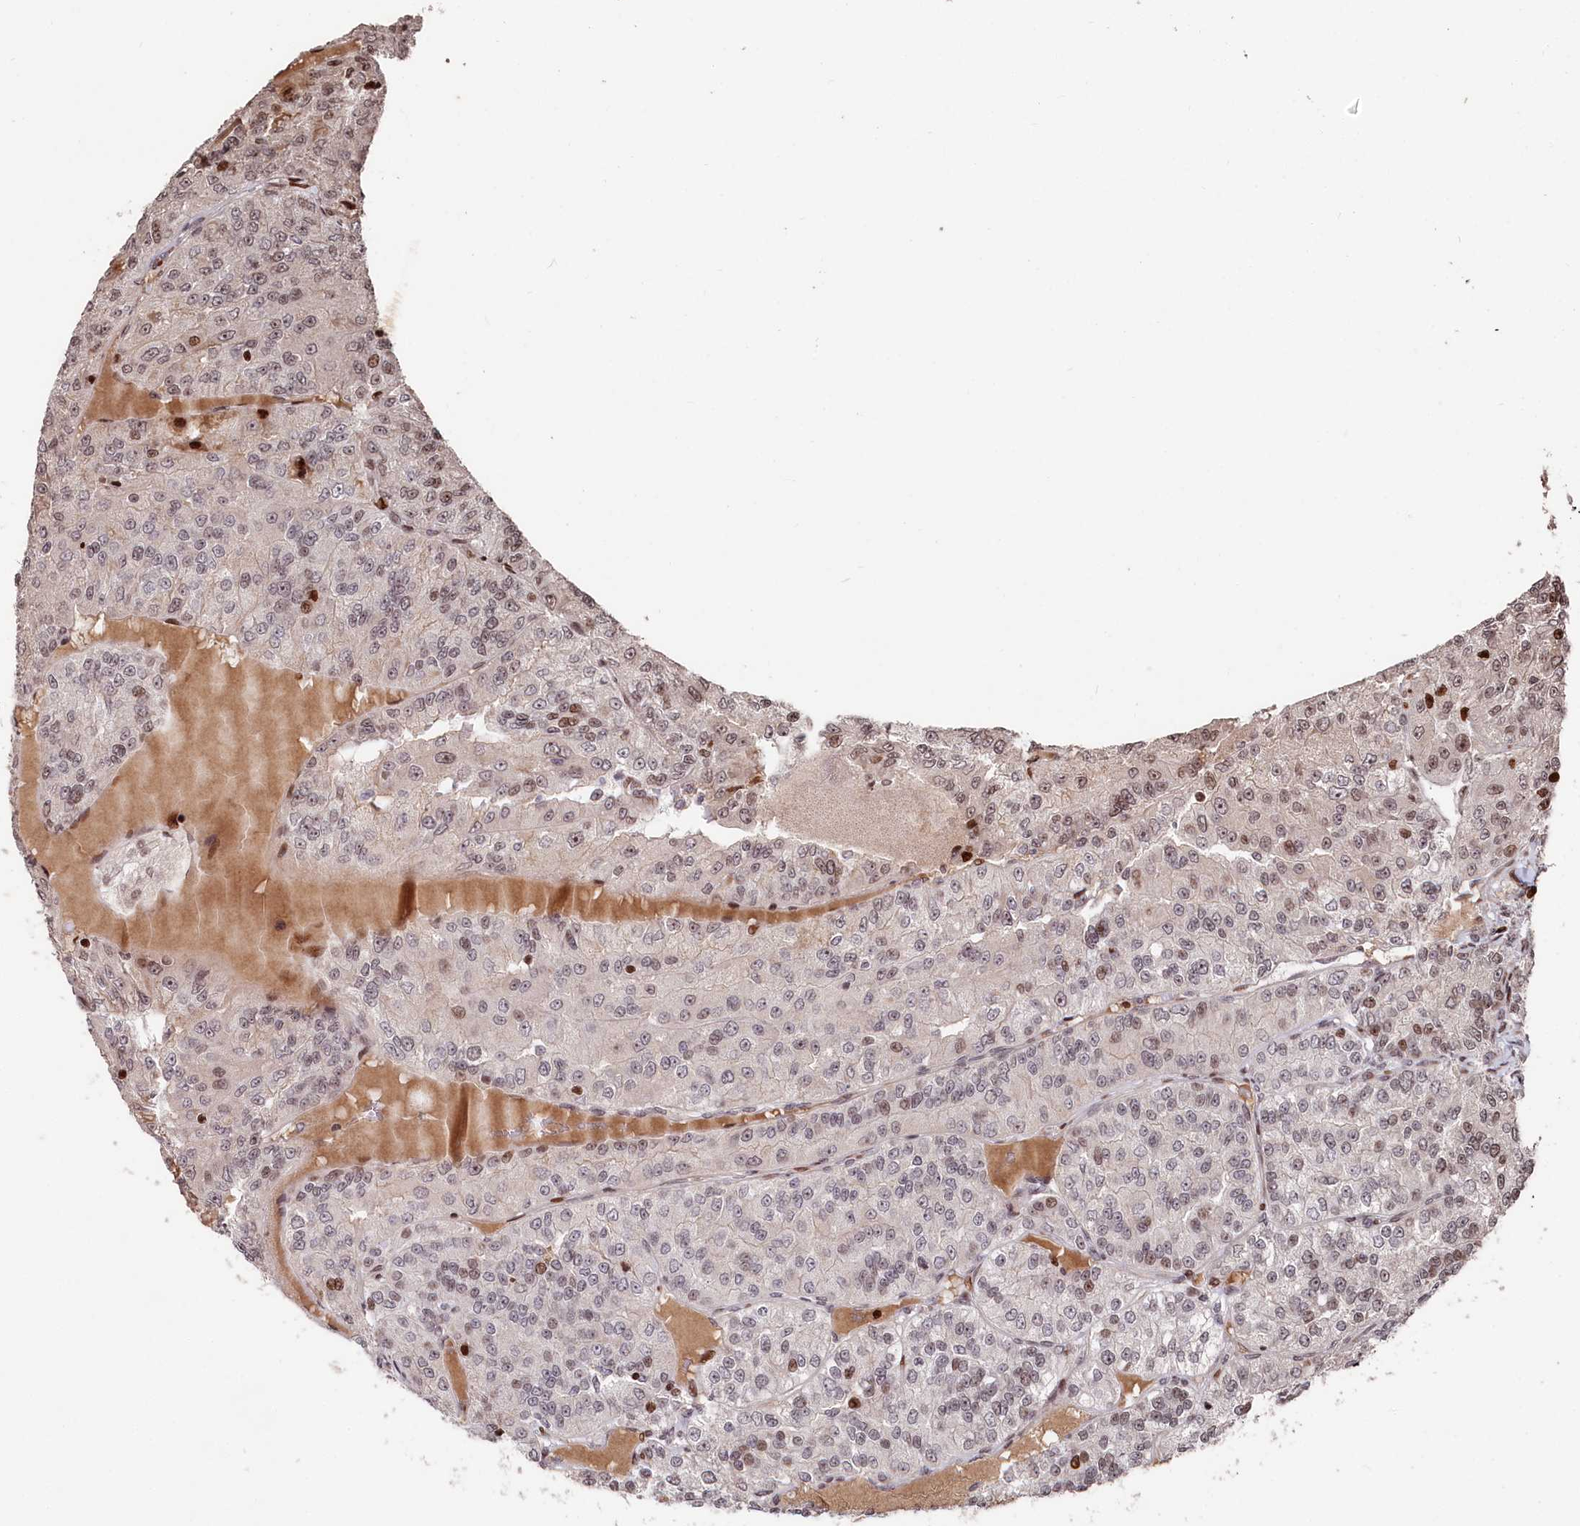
{"staining": {"intensity": "moderate", "quantity": "<25%", "location": "nuclear"}, "tissue": "renal cancer", "cell_type": "Tumor cells", "image_type": "cancer", "snomed": [{"axis": "morphology", "description": "Adenocarcinoma, NOS"}, {"axis": "topography", "description": "Kidney"}], "caption": "IHC (DAB) staining of human renal cancer demonstrates moderate nuclear protein expression in about <25% of tumor cells.", "gene": "MCF2L2", "patient": {"sex": "female", "age": 63}}